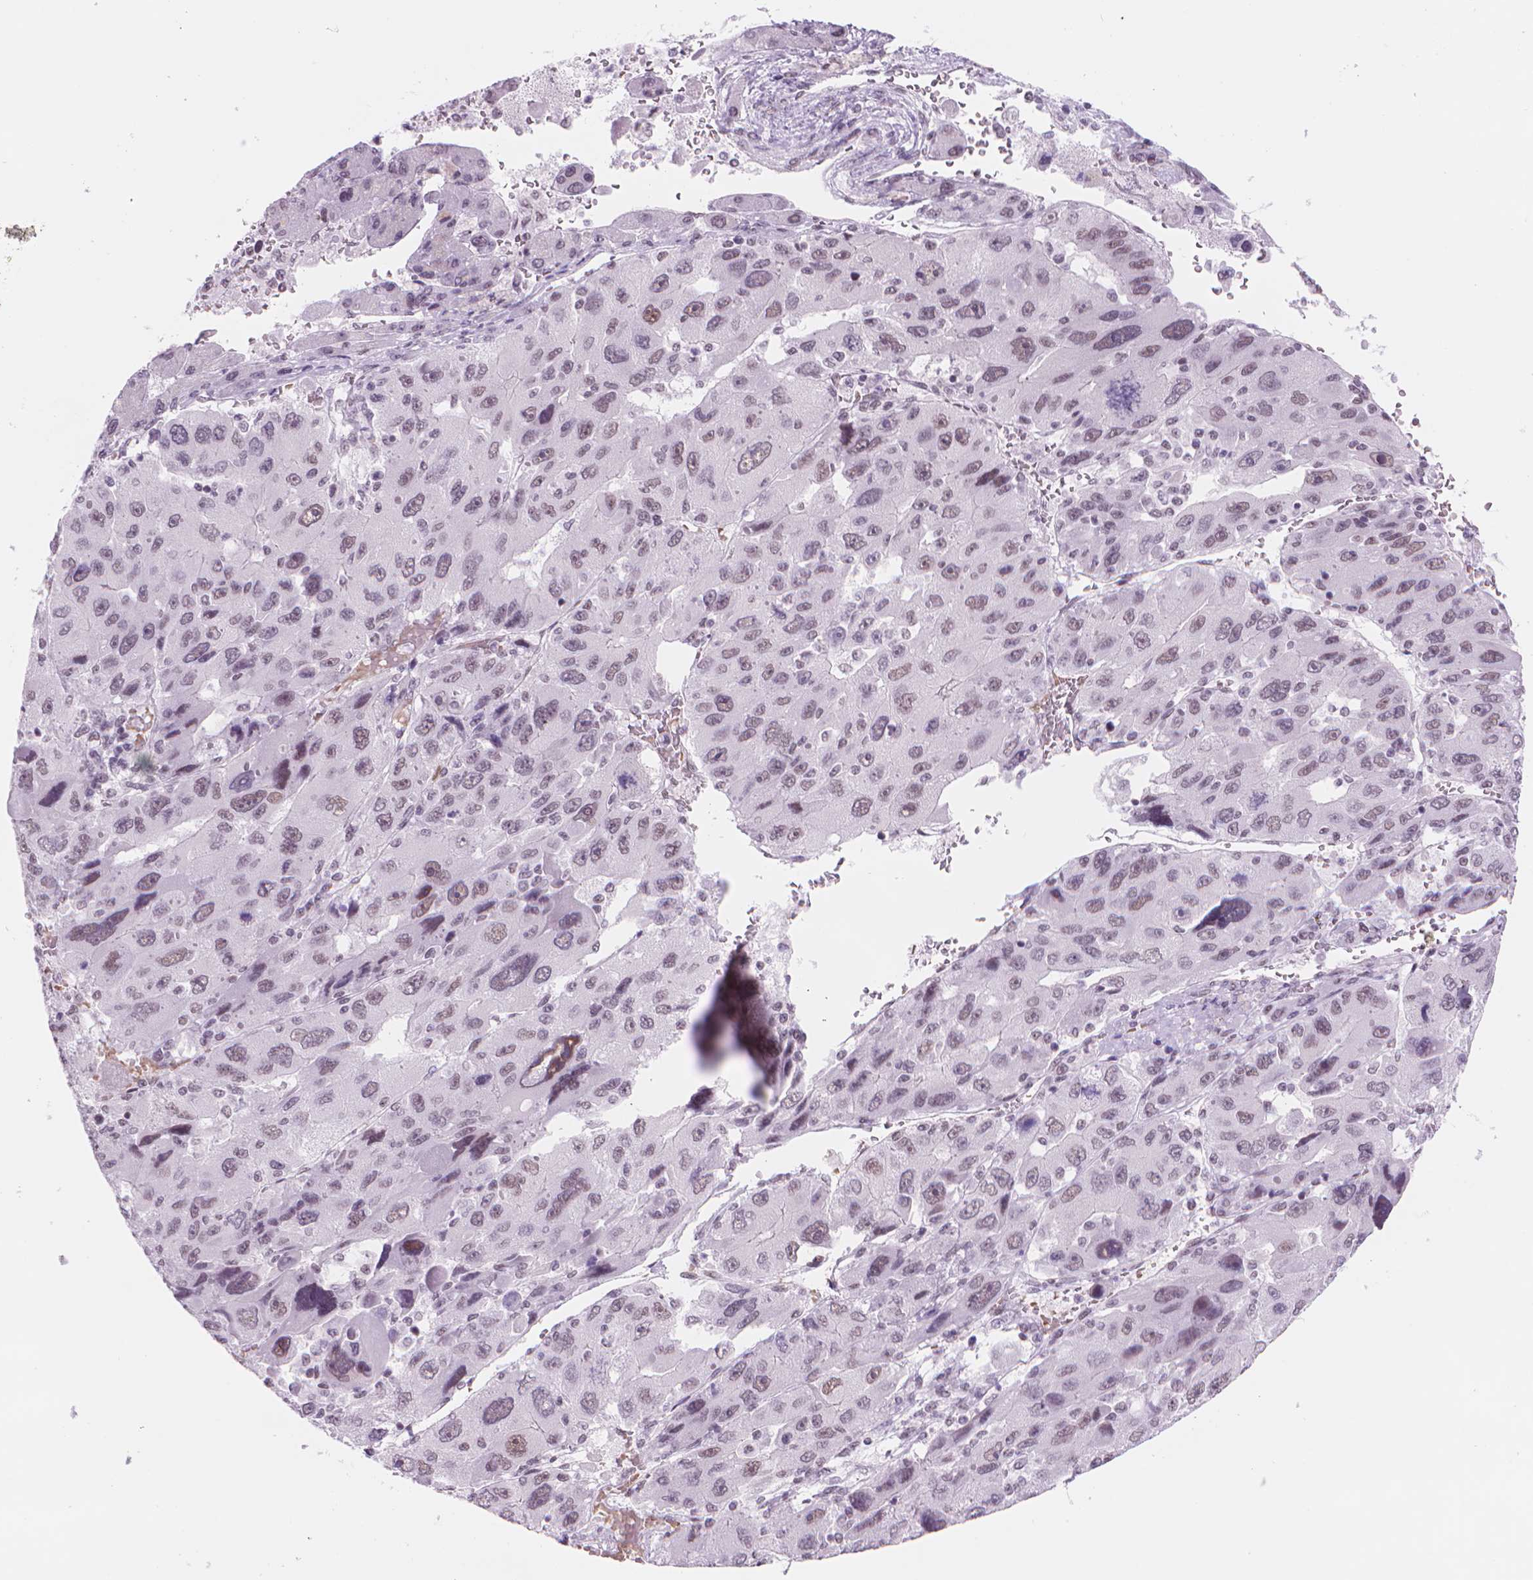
{"staining": {"intensity": "weak", "quantity": "25%-75%", "location": "nuclear"}, "tissue": "liver cancer", "cell_type": "Tumor cells", "image_type": "cancer", "snomed": [{"axis": "morphology", "description": "Carcinoma, Hepatocellular, NOS"}, {"axis": "topography", "description": "Liver"}], "caption": "Liver hepatocellular carcinoma stained for a protein (brown) reveals weak nuclear positive staining in about 25%-75% of tumor cells.", "gene": "POLR3D", "patient": {"sex": "female", "age": 41}}